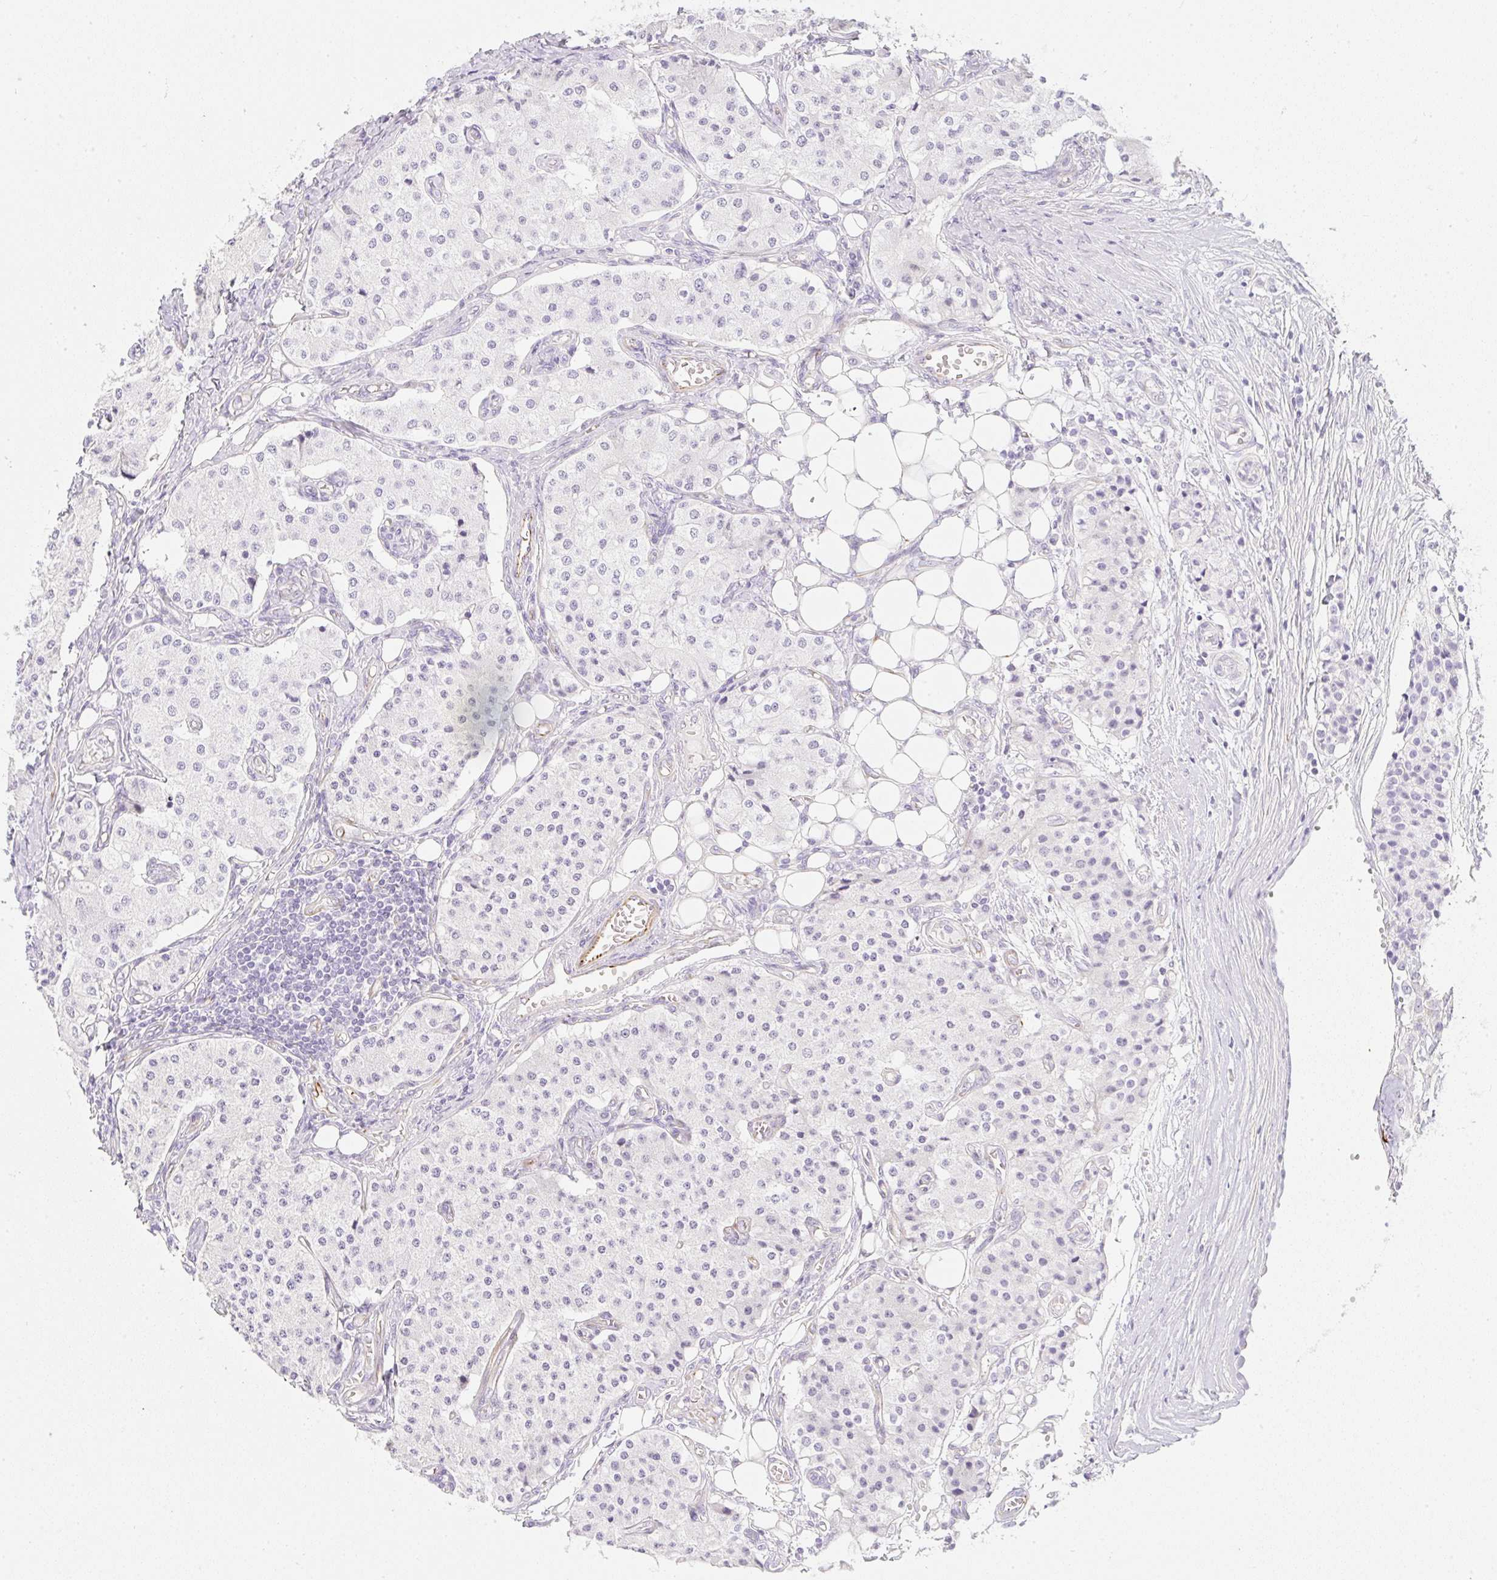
{"staining": {"intensity": "negative", "quantity": "none", "location": "none"}, "tissue": "carcinoid", "cell_type": "Tumor cells", "image_type": "cancer", "snomed": [{"axis": "morphology", "description": "Carcinoid, malignant, NOS"}, {"axis": "topography", "description": "Colon"}], "caption": "Carcinoid was stained to show a protein in brown. There is no significant positivity in tumor cells. Brightfield microscopy of IHC stained with DAB (3,3'-diaminobenzidine) (brown) and hematoxylin (blue), captured at high magnification.", "gene": "ZNF689", "patient": {"sex": "female", "age": 52}}